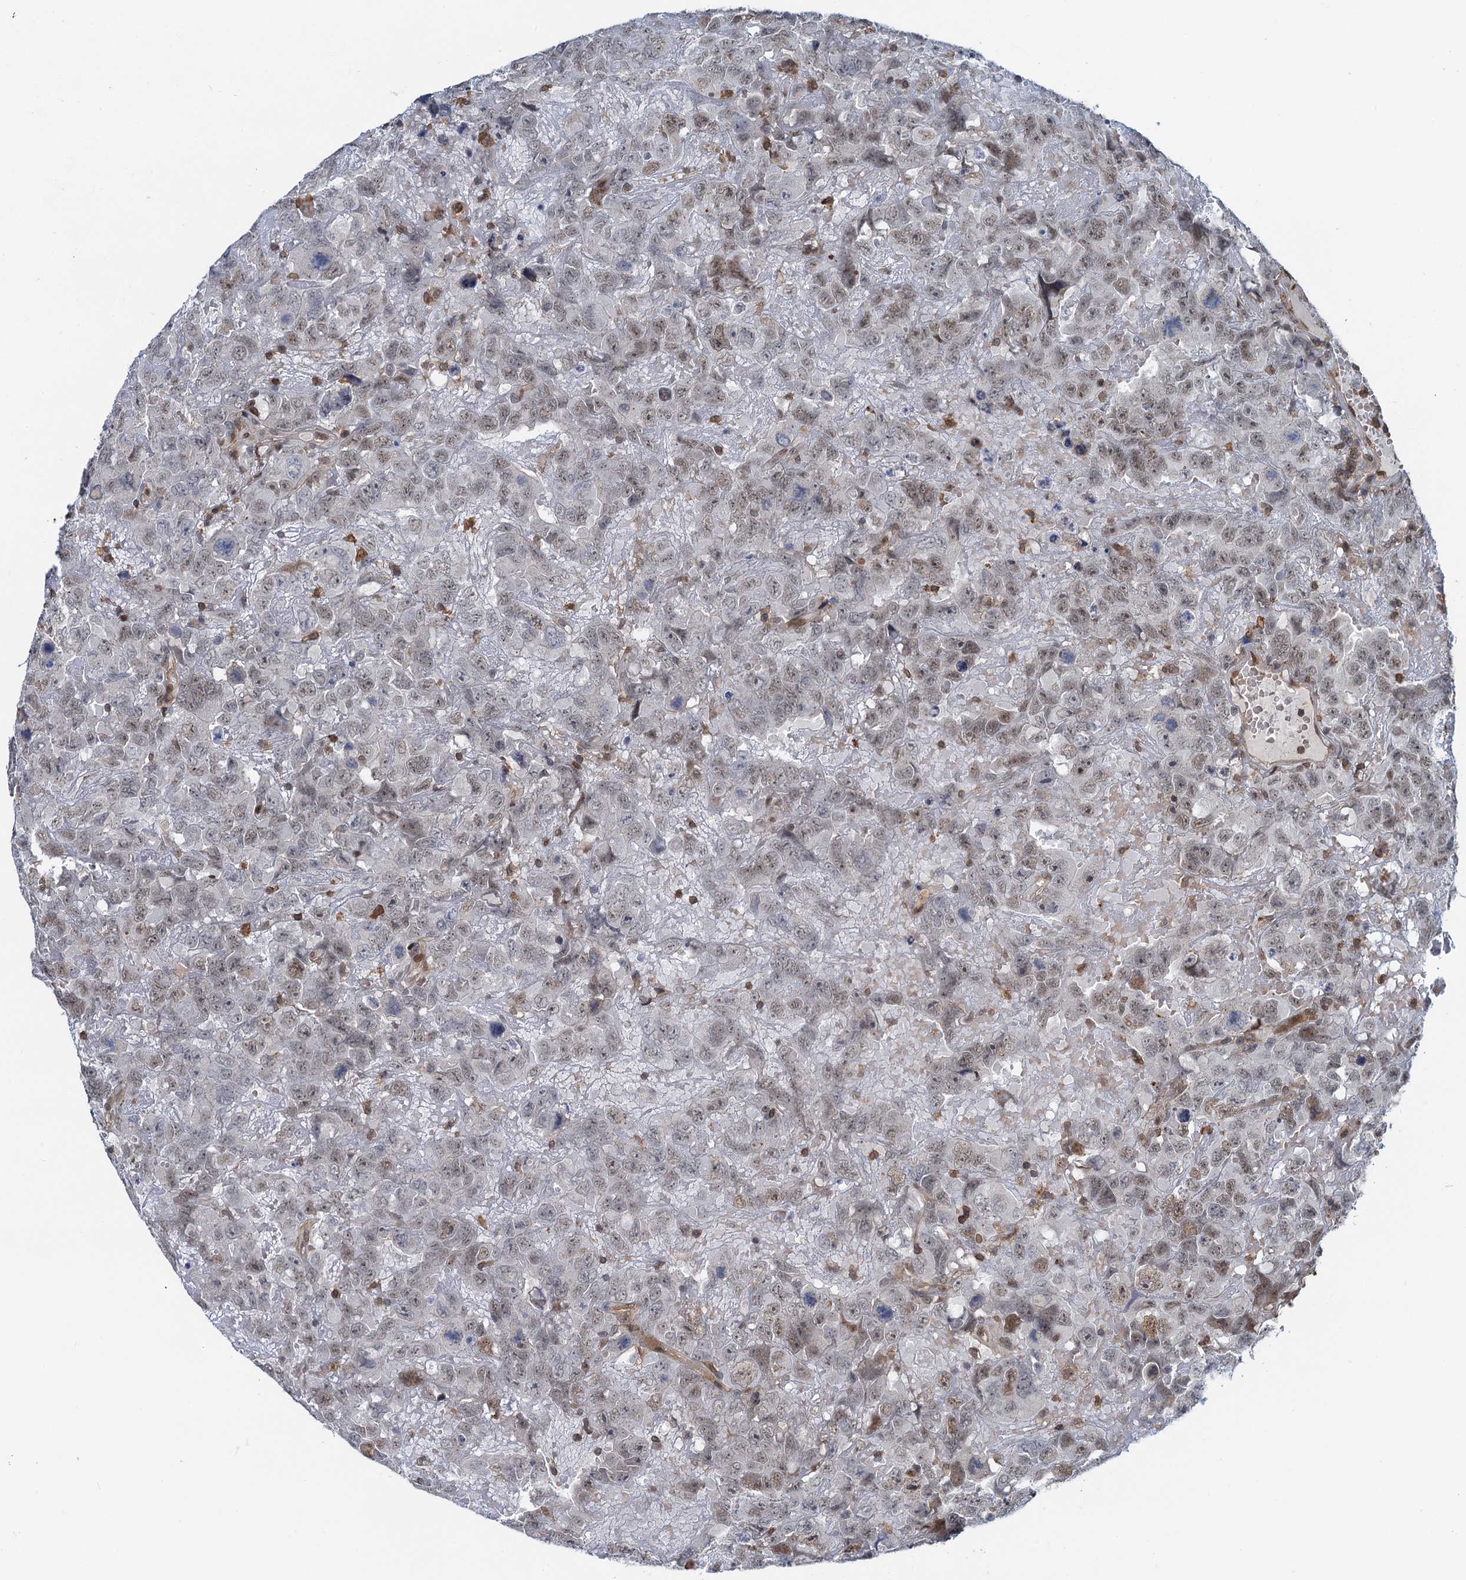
{"staining": {"intensity": "weak", "quantity": "25%-75%", "location": "nuclear"}, "tissue": "testis cancer", "cell_type": "Tumor cells", "image_type": "cancer", "snomed": [{"axis": "morphology", "description": "Carcinoma, Embryonal, NOS"}, {"axis": "topography", "description": "Testis"}], "caption": "Immunohistochemical staining of human testis cancer reveals weak nuclear protein positivity in approximately 25%-75% of tumor cells. Using DAB (brown) and hematoxylin (blue) stains, captured at high magnification using brightfield microscopy.", "gene": "ZNF609", "patient": {"sex": "male", "age": 45}}